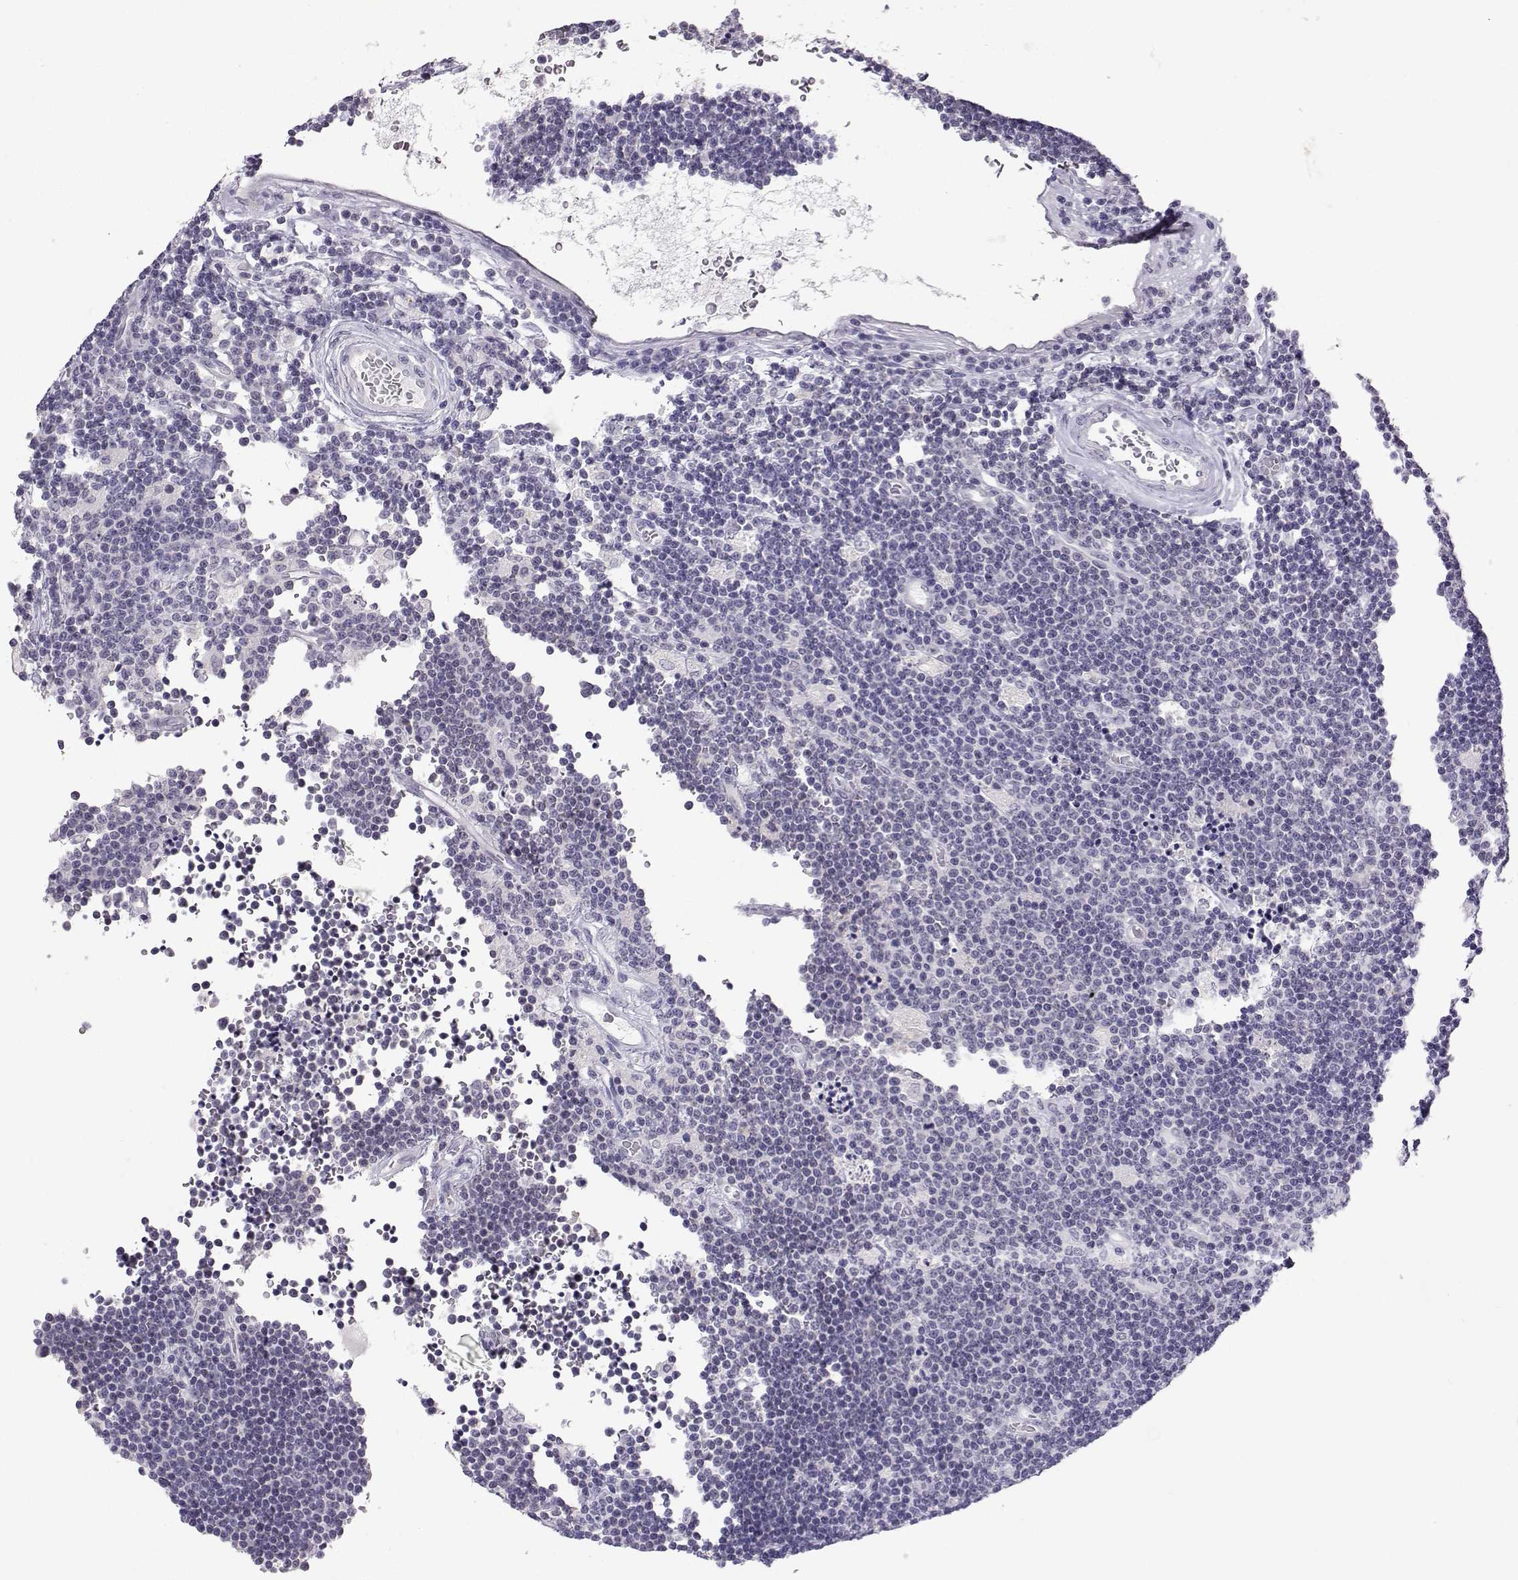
{"staining": {"intensity": "negative", "quantity": "none", "location": "none"}, "tissue": "lymphoma", "cell_type": "Tumor cells", "image_type": "cancer", "snomed": [{"axis": "morphology", "description": "Malignant lymphoma, non-Hodgkin's type, Low grade"}, {"axis": "topography", "description": "Brain"}], "caption": "An IHC histopathology image of lymphoma is shown. There is no staining in tumor cells of lymphoma.", "gene": "TBR1", "patient": {"sex": "female", "age": 66}}